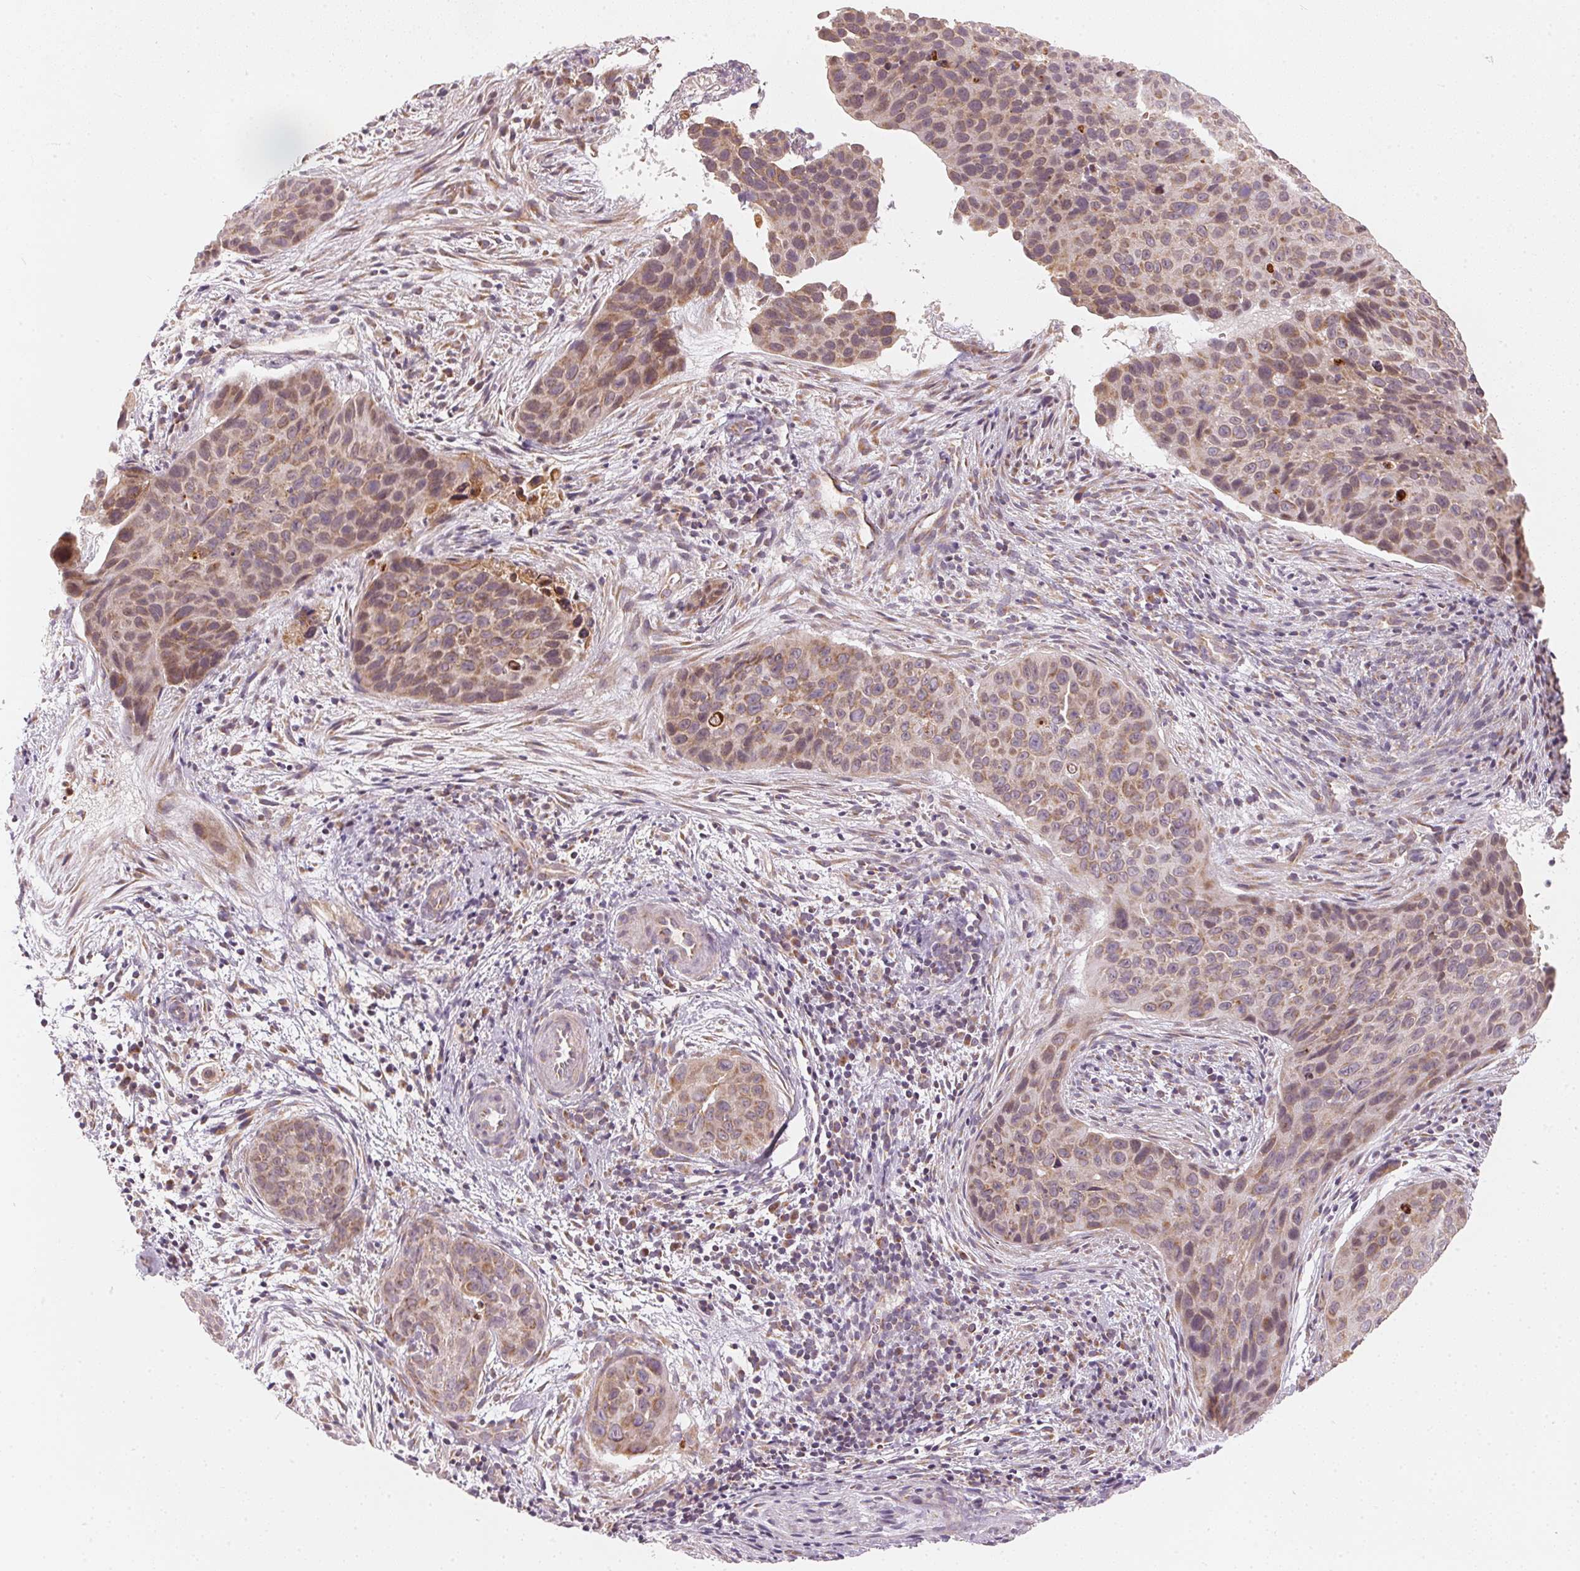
{"staining": {"intensity": "weak", "quantity": ">75%", "location": "cytoplasmic/membranous"}, "tissue": "cervical cancer", "cell_type": "Tumor cells", "image_type": "cancer", "snomed": [{"axis": "morphology", "description": "Squamous cell carcinoma, NOS"}, {"axis": "topography", "description": "Cervix"}], "caption": "Human cervical squamous cell carcinoma stained for a protein (brown) demonstrates weak cytoplasmic/membranous positive positivity in approximately >75% of tumor cells.", "gene": "MATCAP1", "patient": {"sex": "female", "age": 35}}